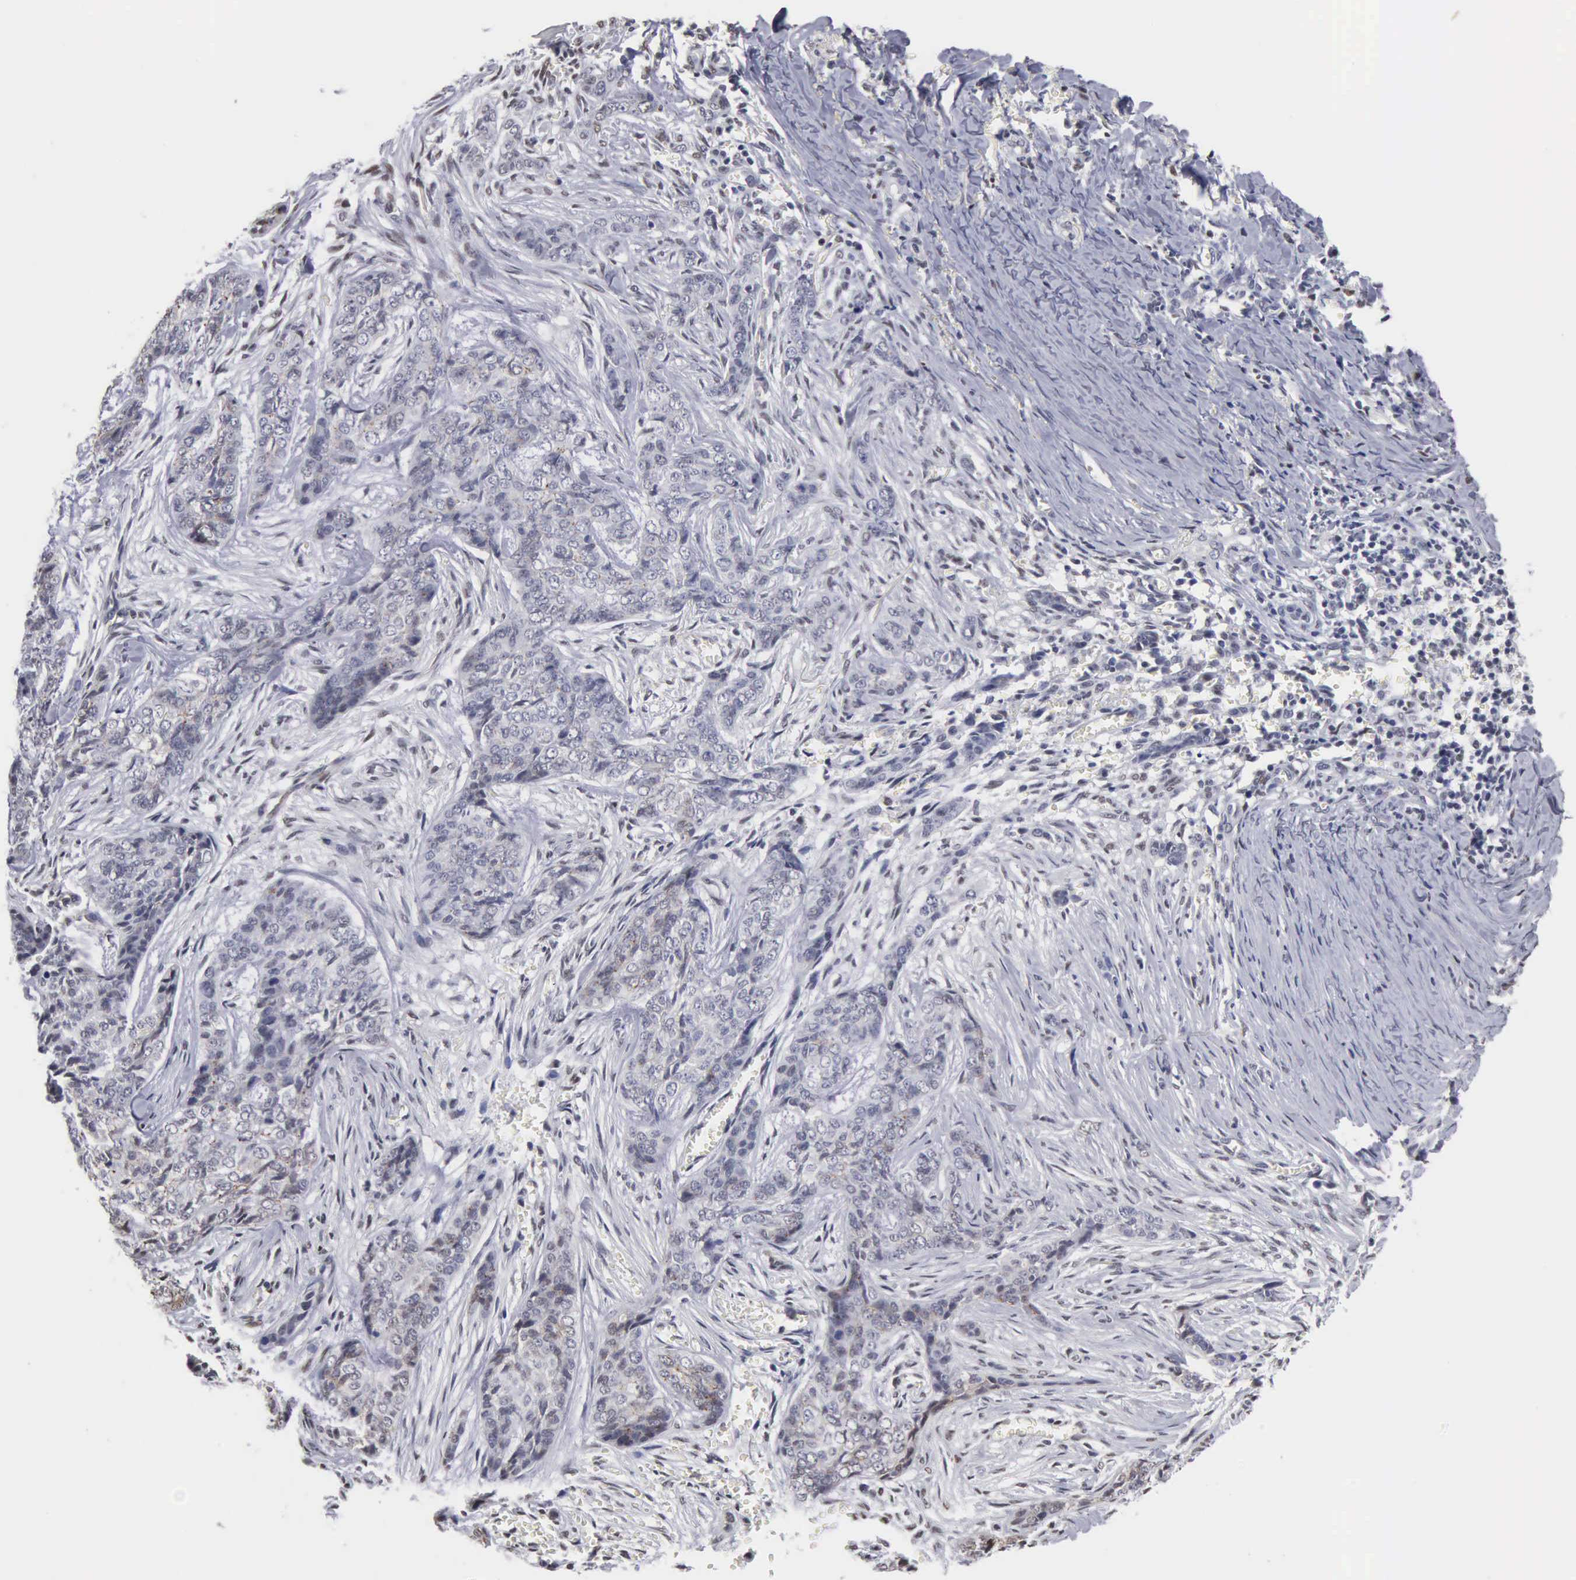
{"staining": {"intensity": "negative", "quantity": "none", "location": "none"}, "tissue": "skin cancer", "cell_type": "Tumor cells", "image_type": "cancer", "snomed": [{"axis": "morphology", "description": "Normal tissue, NOS"}, {"axis": "morphology", "description": "Basal cell carcinoma"}, {"axis": "topography", "description": "Skin"}], "caption": "Immunohistochemistry (IHC) micrograph of neoplastic tissue: human basal cell carcinoma (skin) stained with DAB displays no significant protein expression in tumor cells.", "gene": "CCNG1", "patient": {"sex": "female", "age": 65}}